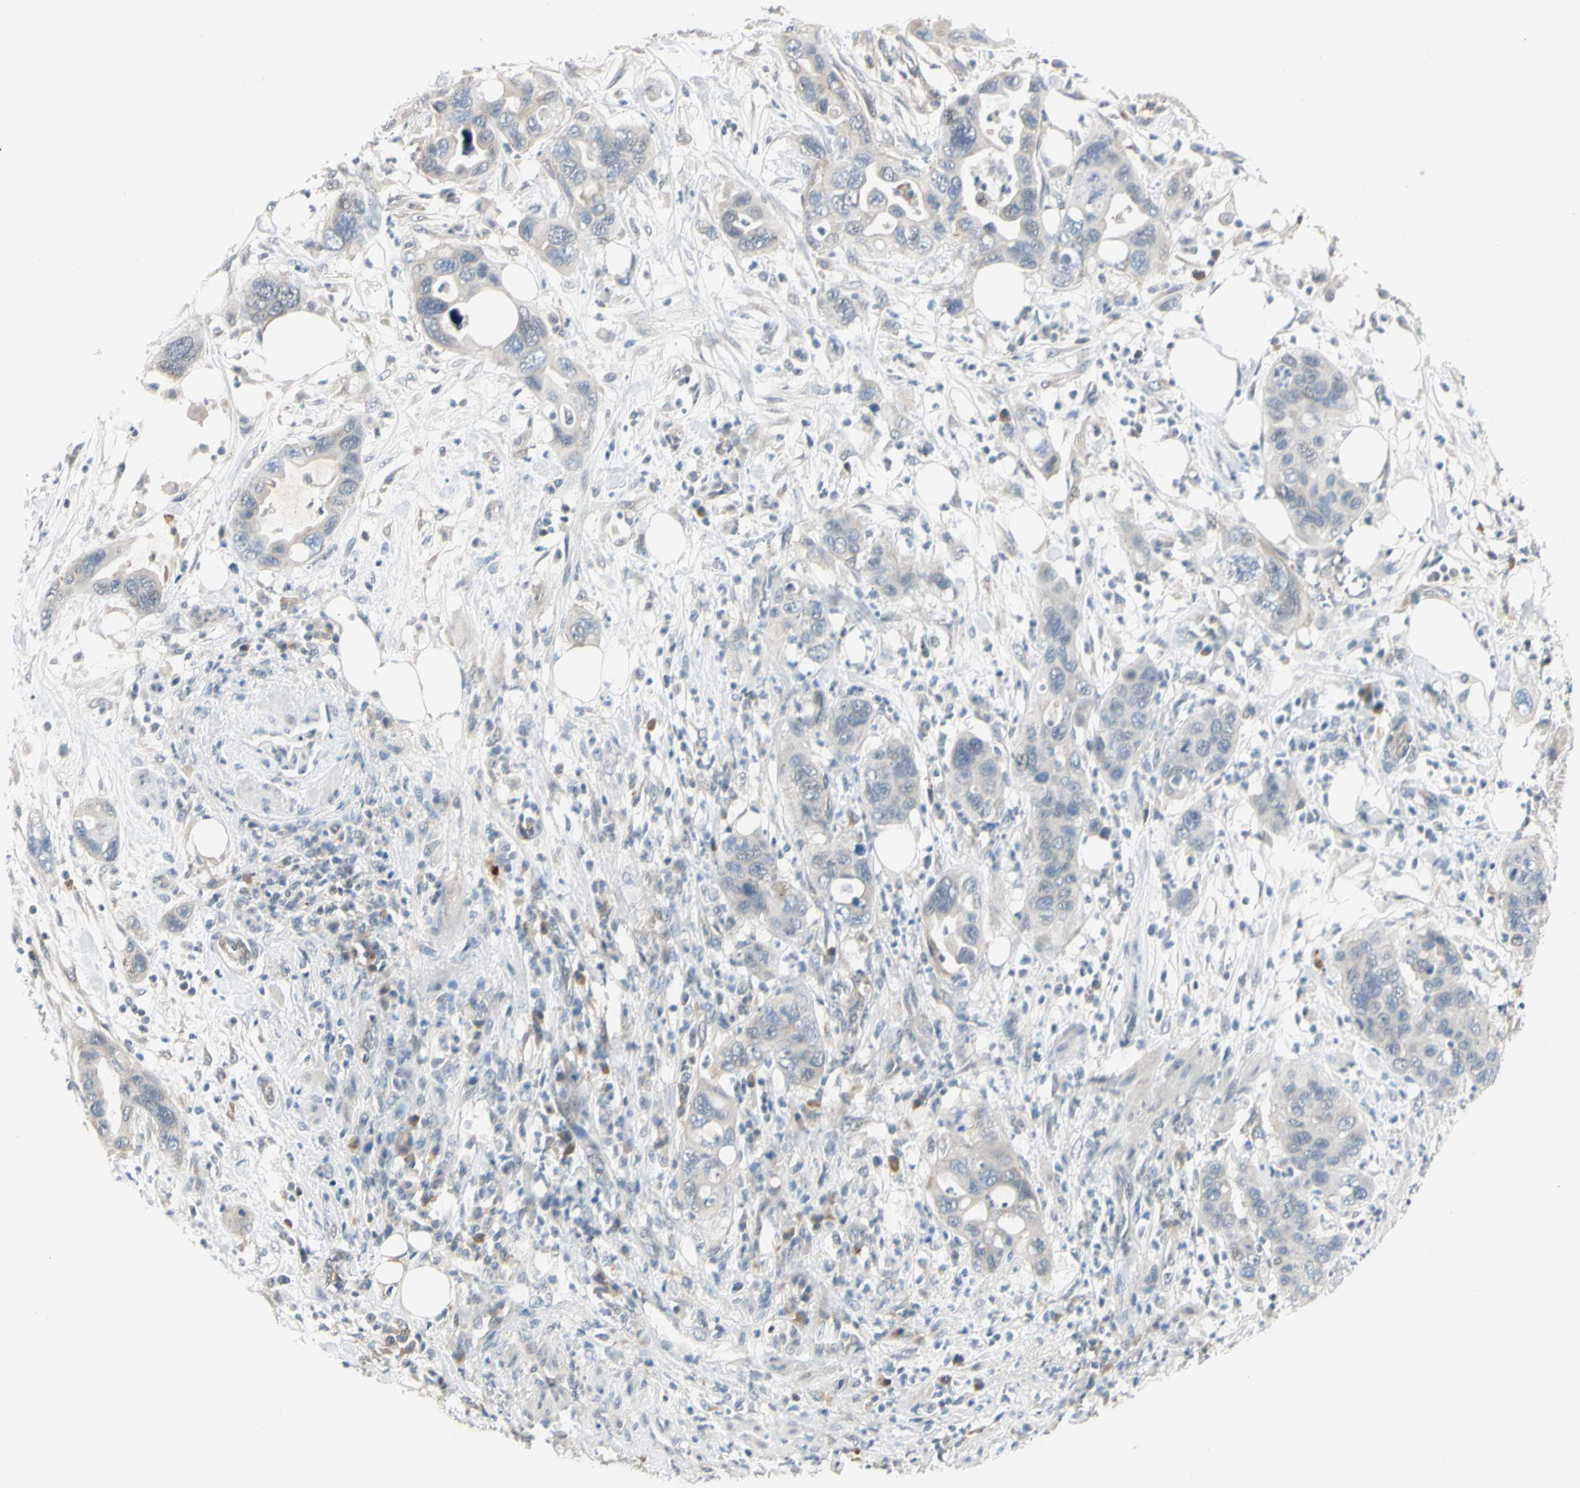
{"staining": {"intensity": "weak", "quantity": "25%-75%", "location": "cytoplasmic/membranous"}, "tissue": "pancreatic cancer", "cell_type": "Tumor cells", "image_type": "cancer", "snomed": [{"axis": "morphology", "description": "Adenocarcinoma, NOS"}, {"axis": "topography", "description": "Pancreas"}], "caption": "This histopathology image shows immunohistochemistry staining of pancreatic adenocarcinoma, with low weak cytoplasmic/membranous expression in approximately 25%-75% of tumor cells.", "gene": "GREM1", "patient": {"sex": "female", "age": 71}}